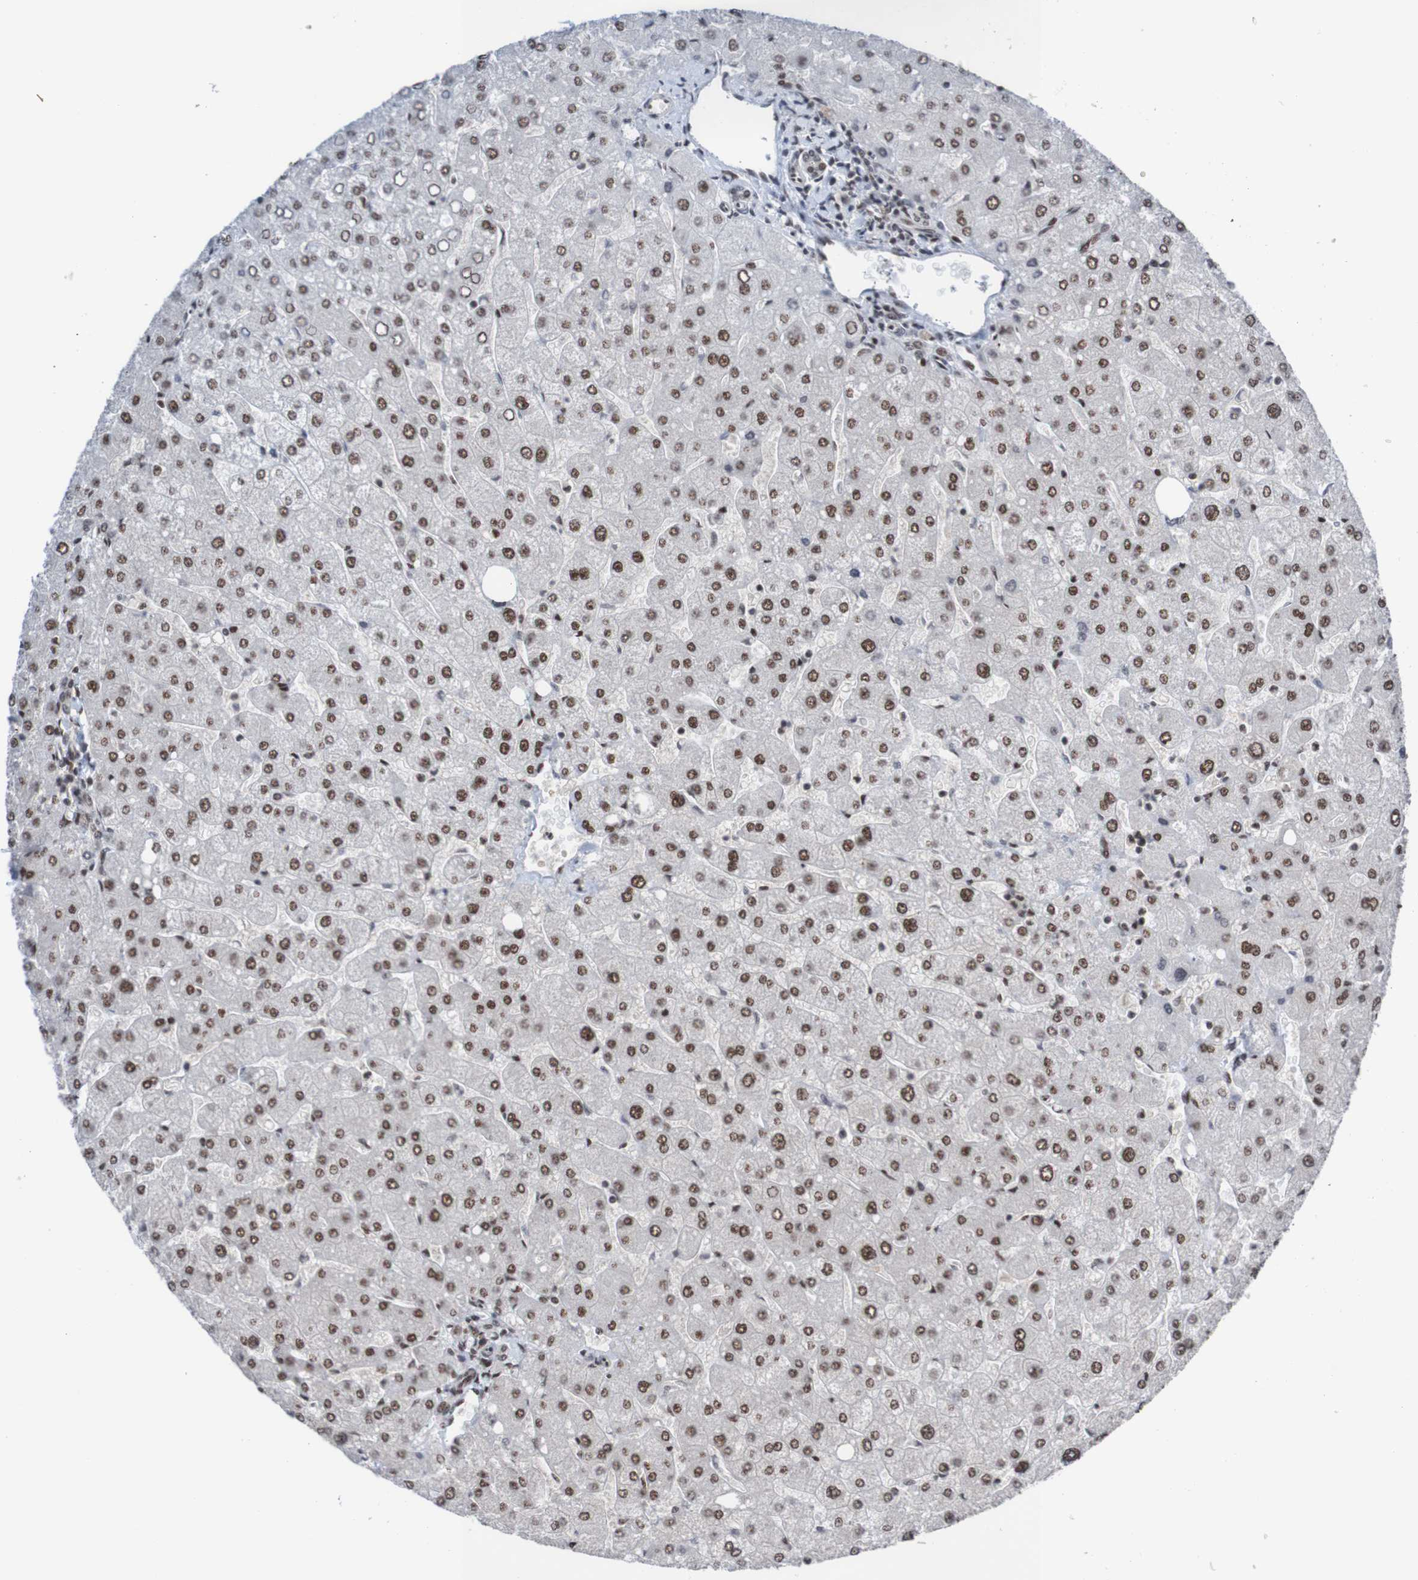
{"staining": {"intensity": "moderate", "quantity": ">75%", "location": "nuclear"}, "tissue": "liver", "cell_type": "Cholangiocytes", "image_type": "normal", "snomed": [{"axis": "morphology", "description": "Normal tissue, NOS"}, {"axis": "topography", "description": "Liver"}], "caption": "The micrograph demonstrates staining of benign liver, revealing moderate nuclear protein expression (brown color) within cholangiocytes.", "gene": "CDC5L", "patient": {"sex": "male", "age": 55}}